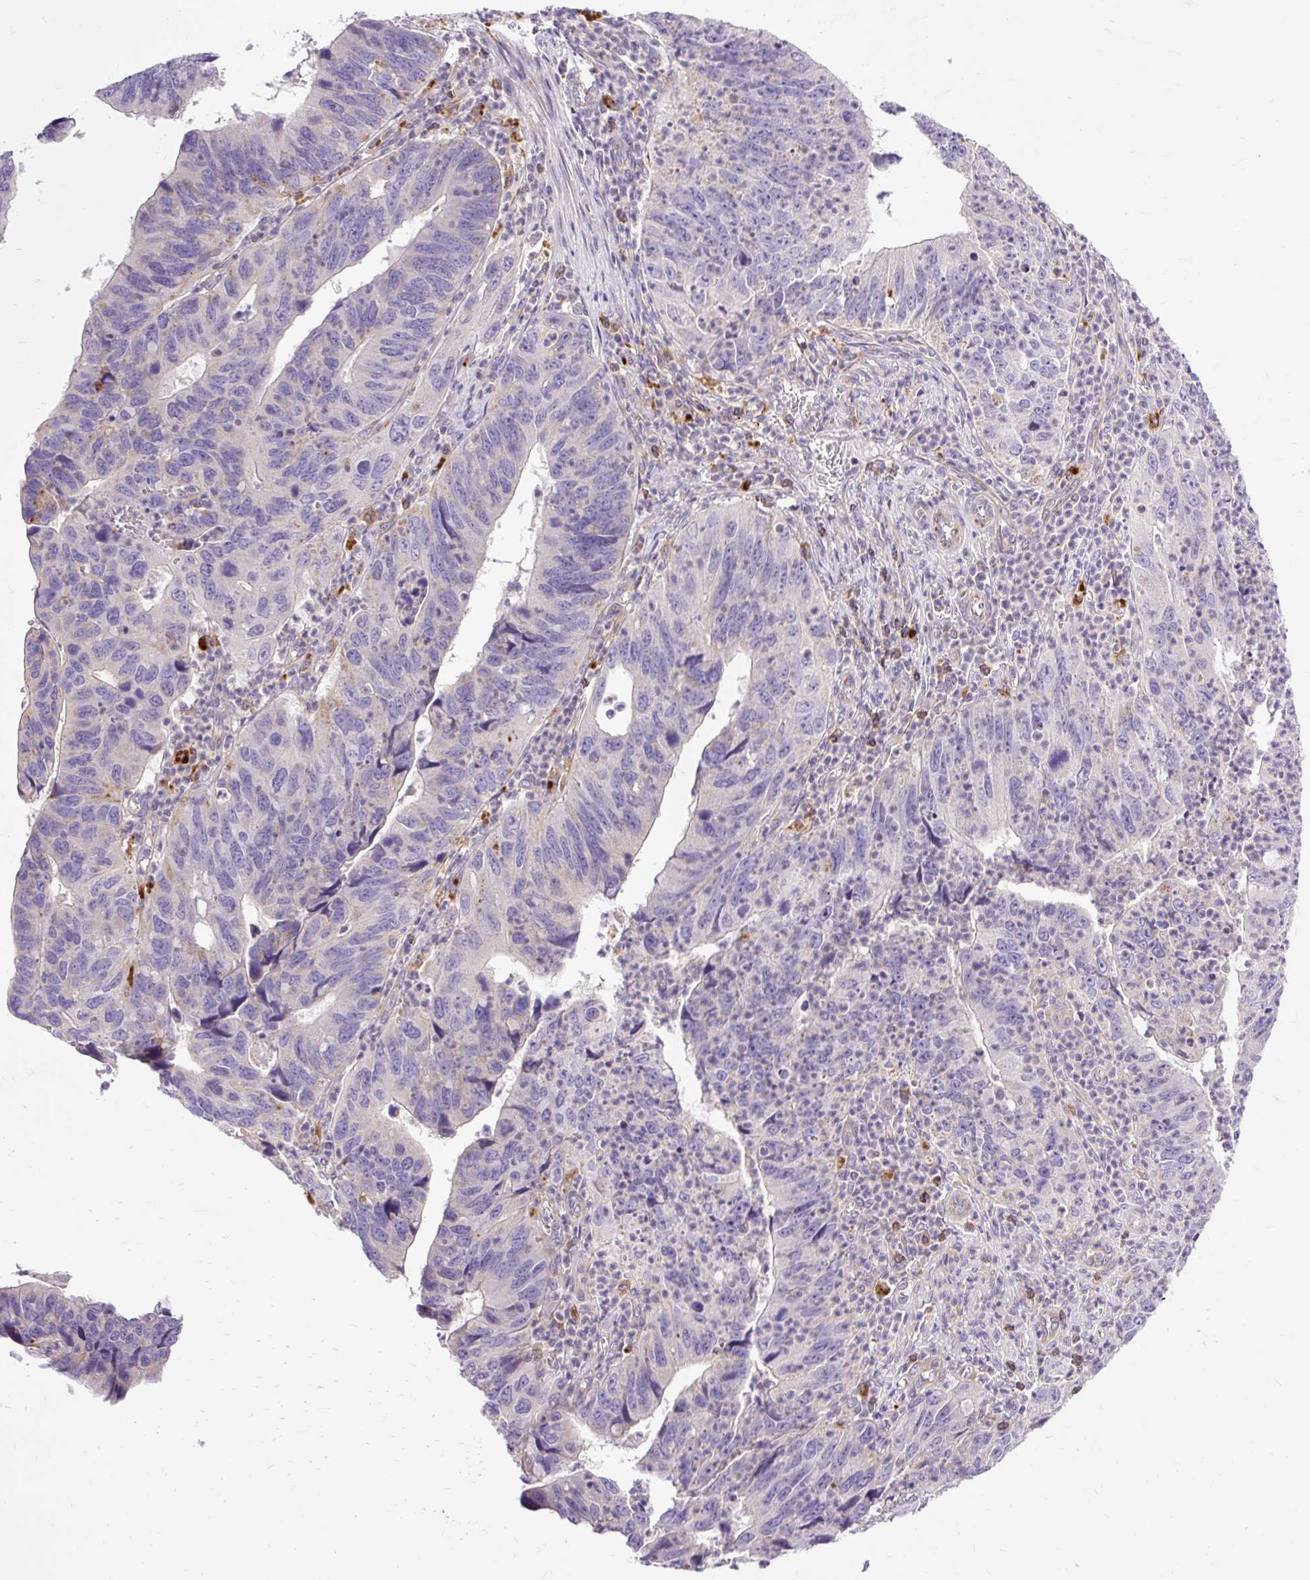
{"staining": {"intensity": "negative", "quantity": "none", "location": "none"}, "tissue": "stomach cancer", "cell_type": "Tumor cells", "image_type": "cancer", "snomed": [{"axis": "morphology", "description": "Adenocarcinoma, NOS"}, {"axis": "topography", "description": "Stomach"}], "caption": "IHC image of human stomach adenocarcinoma stained for a protein (brown), which reveals no staining in tumor cells.", "gene": "HEXB", "patient": {"sex": "male", "age": 59}}